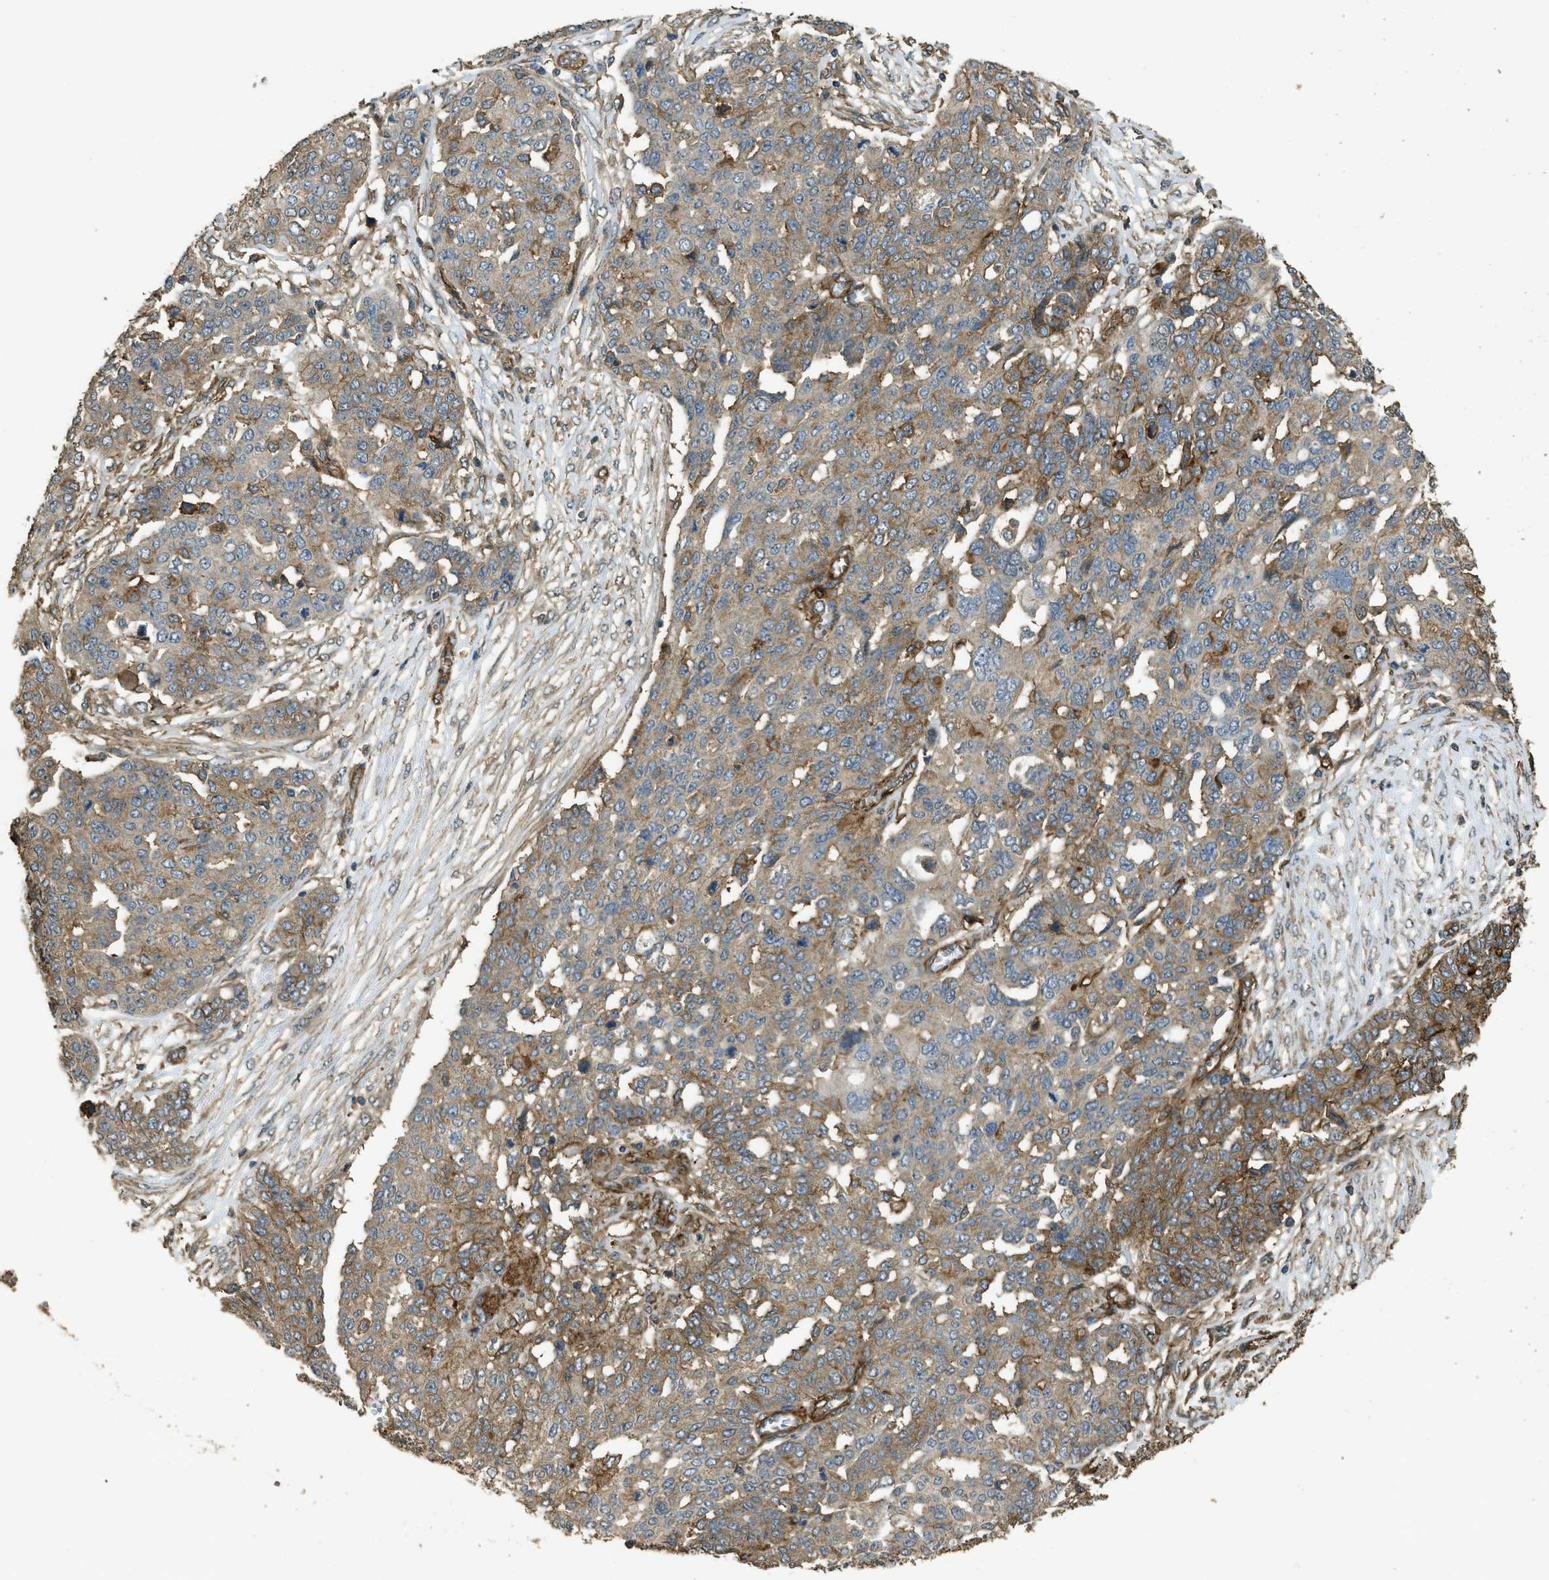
{"staining": {"intensity": "weak", "quantity": ">75%", "location": "cytoplasmic/membranous"}, "tissue": "ovarian cancer", "cell_type": "Tumor cells", "image_type": "cancer", "snomed": [{"axis": "morphology", "description": "Cystadenocarcinoma, serous, NOS"}, {"axis": "topography", "description": "Soft tissue"}, {"axis": "topography", "description": "Ovary"}], "caption": "Ovarian cancer was stained to show a protein in brown. There is low levels of weak cytoplasmic/membranous expression in approximately >75% of tumor cells.", "gene": "CD276", "patient": {"sex": "female", "age": 57}}